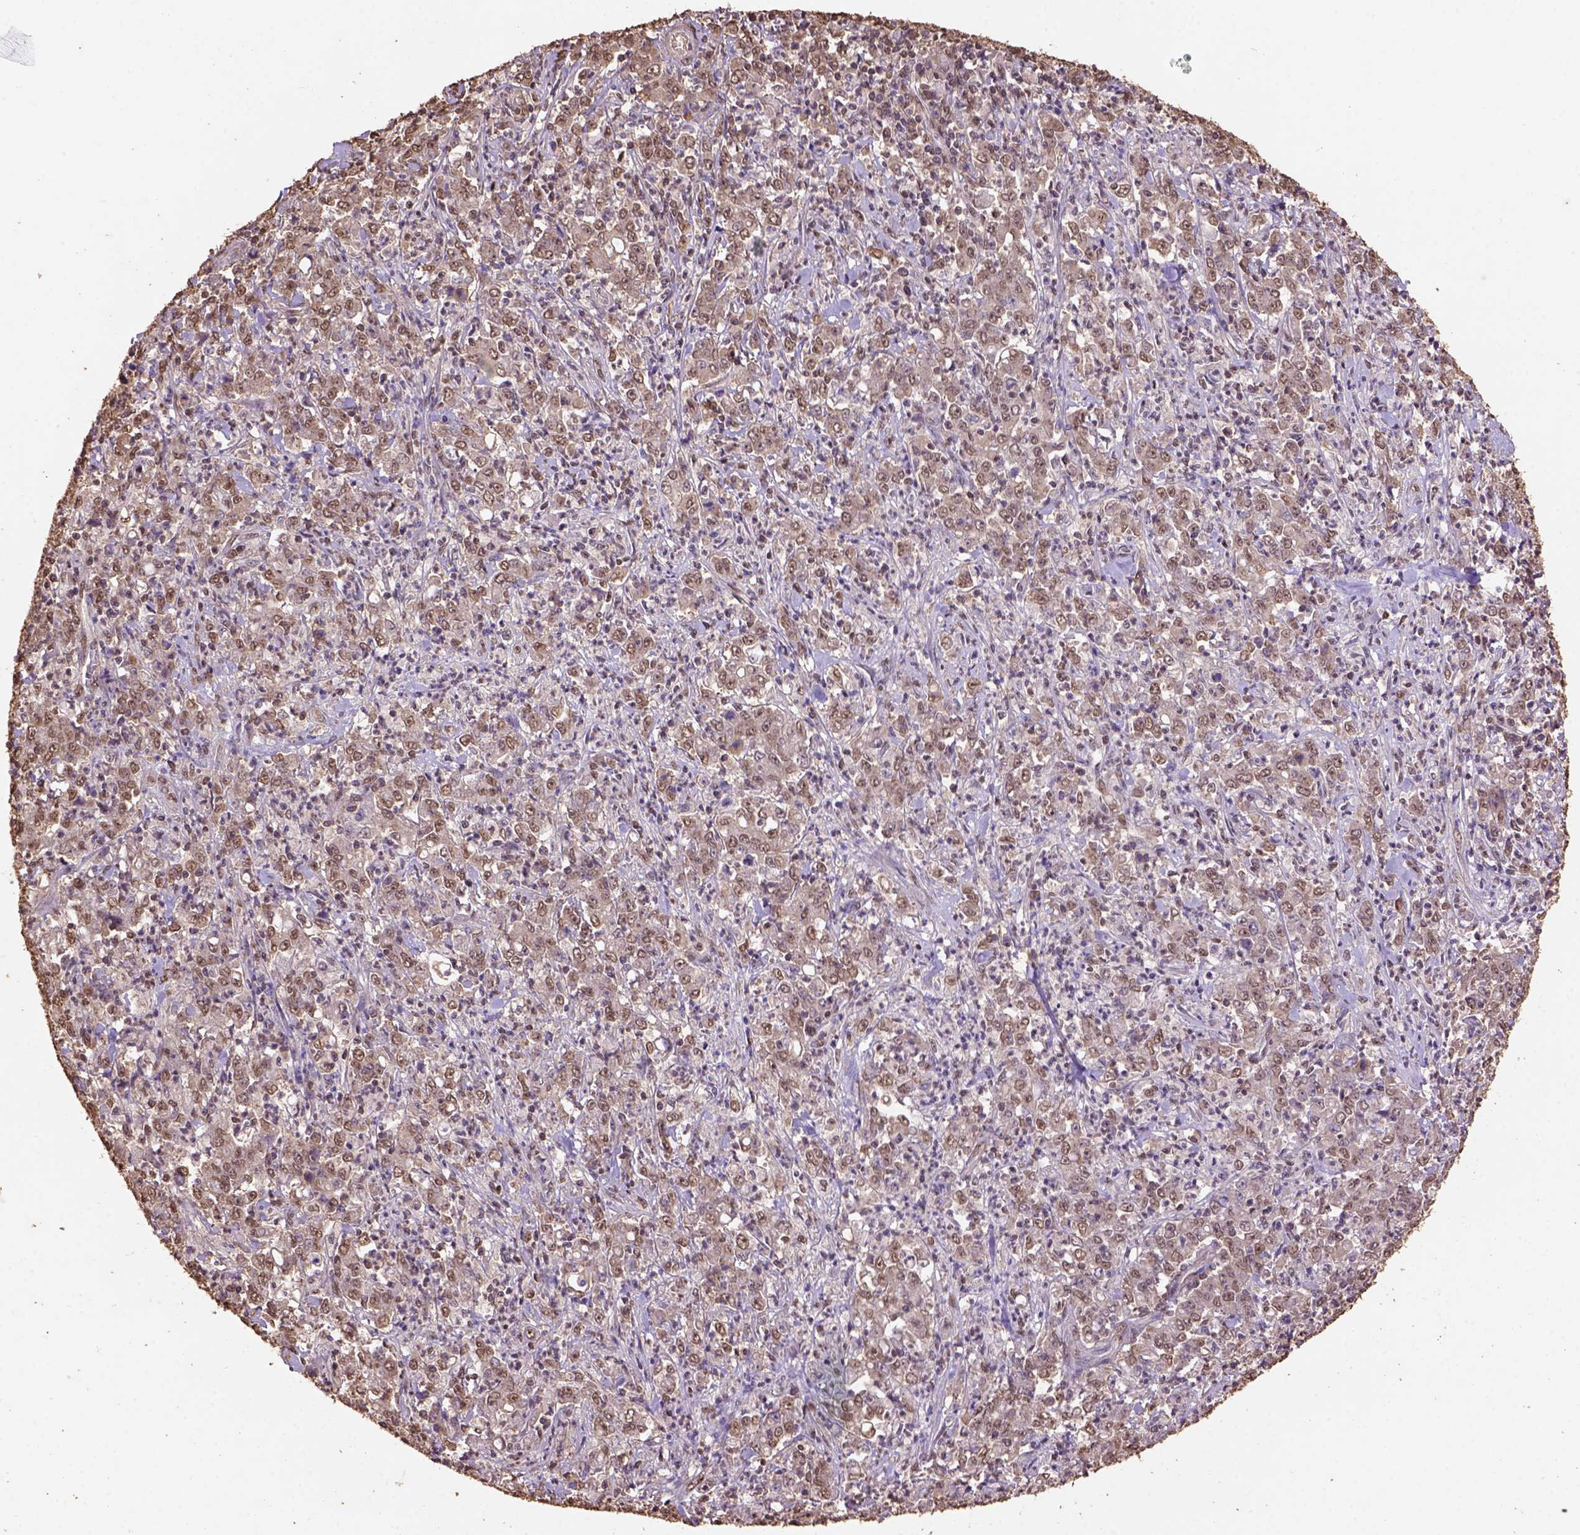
{"staining": {"intensity": "moderate", "quantity": ">75%", "location": "nuclear"}, "tissue": "stomach cancer", "cell_type": "Tumor cells", "image_type": "cancer", "snomed": [{"axis": "morphology", "description": "Adenocarcinoma, NOS"}, {"axis": "topography", "description": "Stomach, lower"}], "caption": "Brown immunohistochemical staining in stomach cancer (adenocarcinoma) displays moderate nuclear staining in about >75% of tumor cells.", "gene": "CSTF2T", "patient": {"sex": "female", "age": 71}}